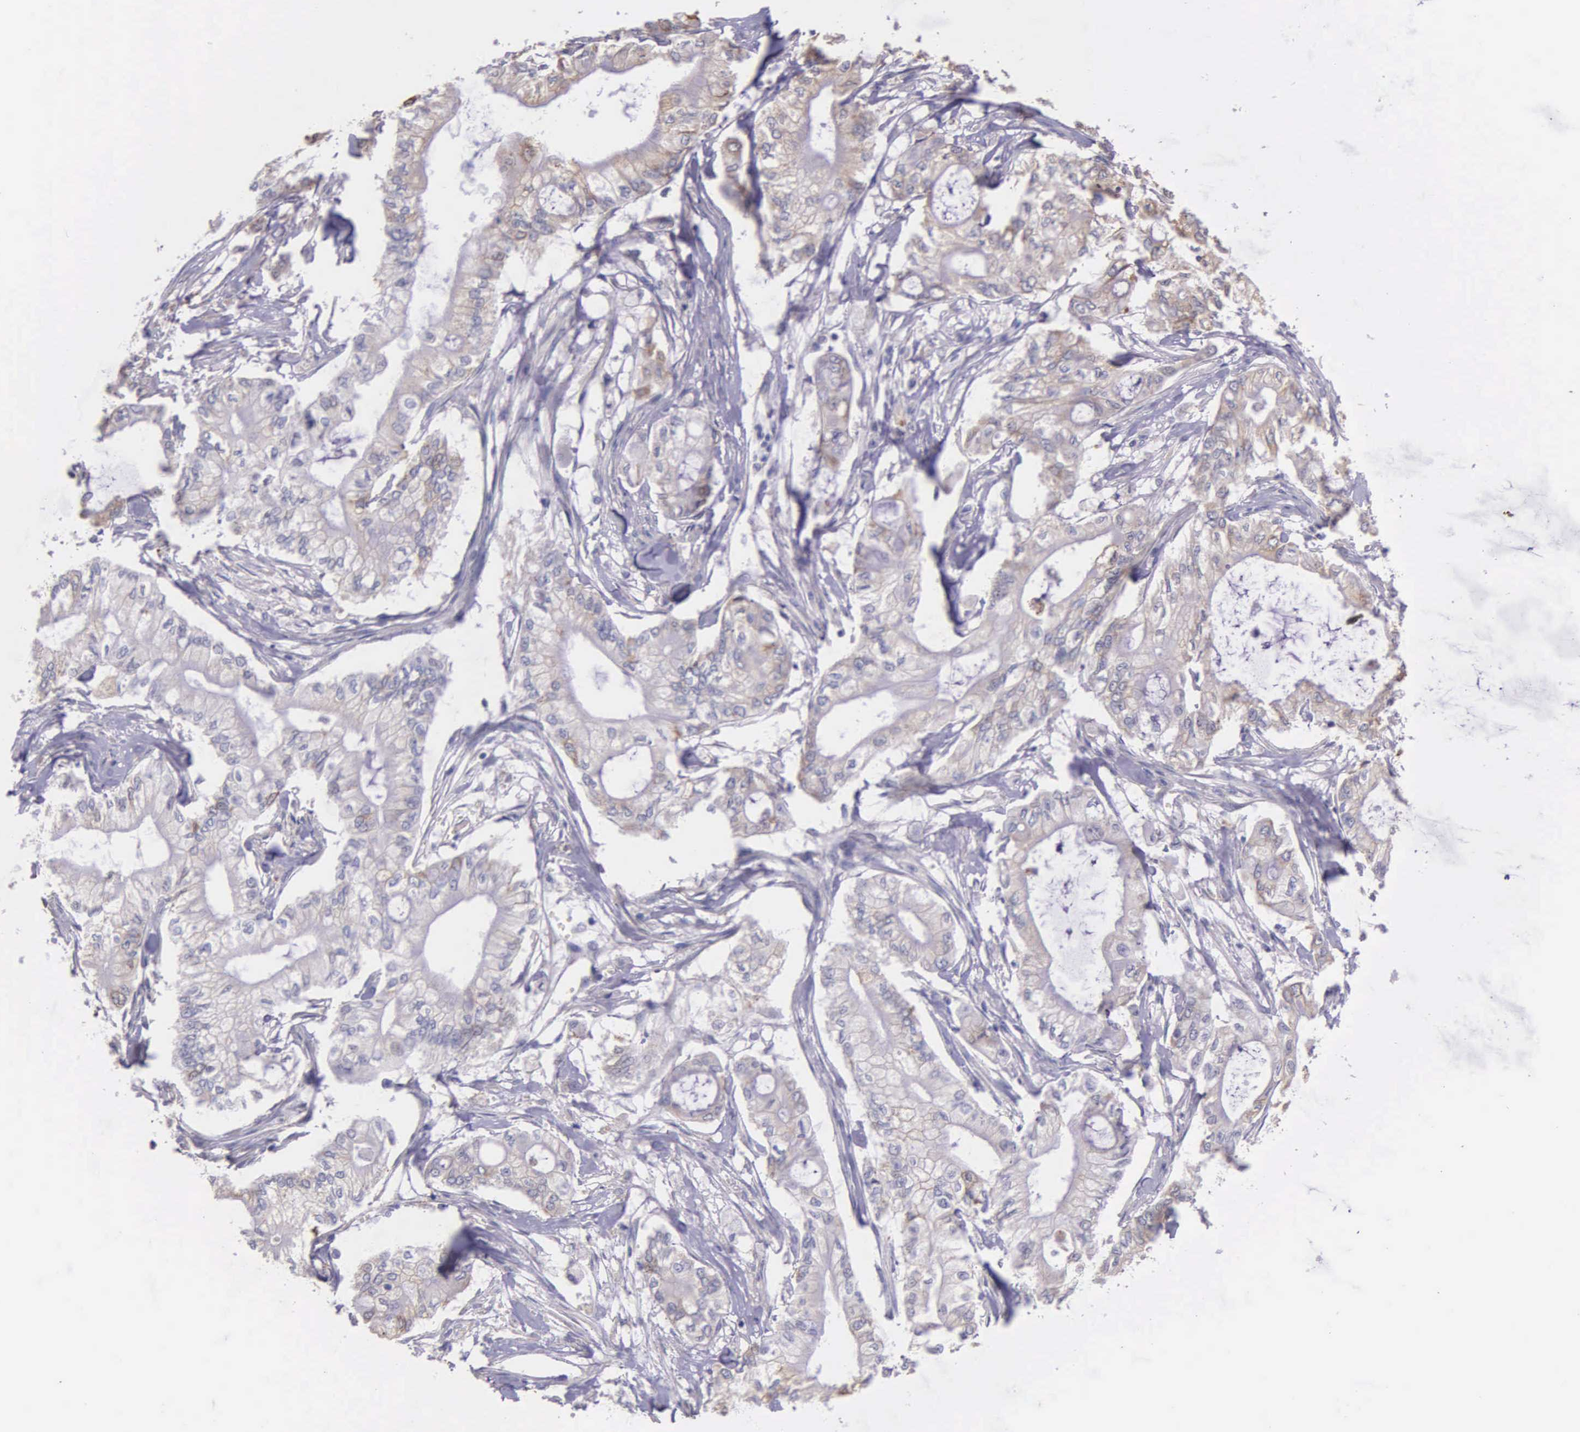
{"staining": {"intensity": "negative", "quantity": "none", "location": "none"}, "tissue": "pancreatic cancer", "cell_type": "Tumor cells", "image_type": "cancer", "snomed": [{"axis": "morphology", "description": "Adenocarcinoma, NOS"}, {"axis": "topography", "description": "Pancreas"}], "caption": "A high-resolution image shows immunohistochemistry staining of pancreatic cancer (adenocarcinoma), which displays no significant staining in tumor cells. (DAB (3,3'-diaminobenzidine) immunohistochemistry (IHC) with hematoxylin counter stain).", "gene": "ZC3H12B", "patient": {"sex": "male", "age": 79}}